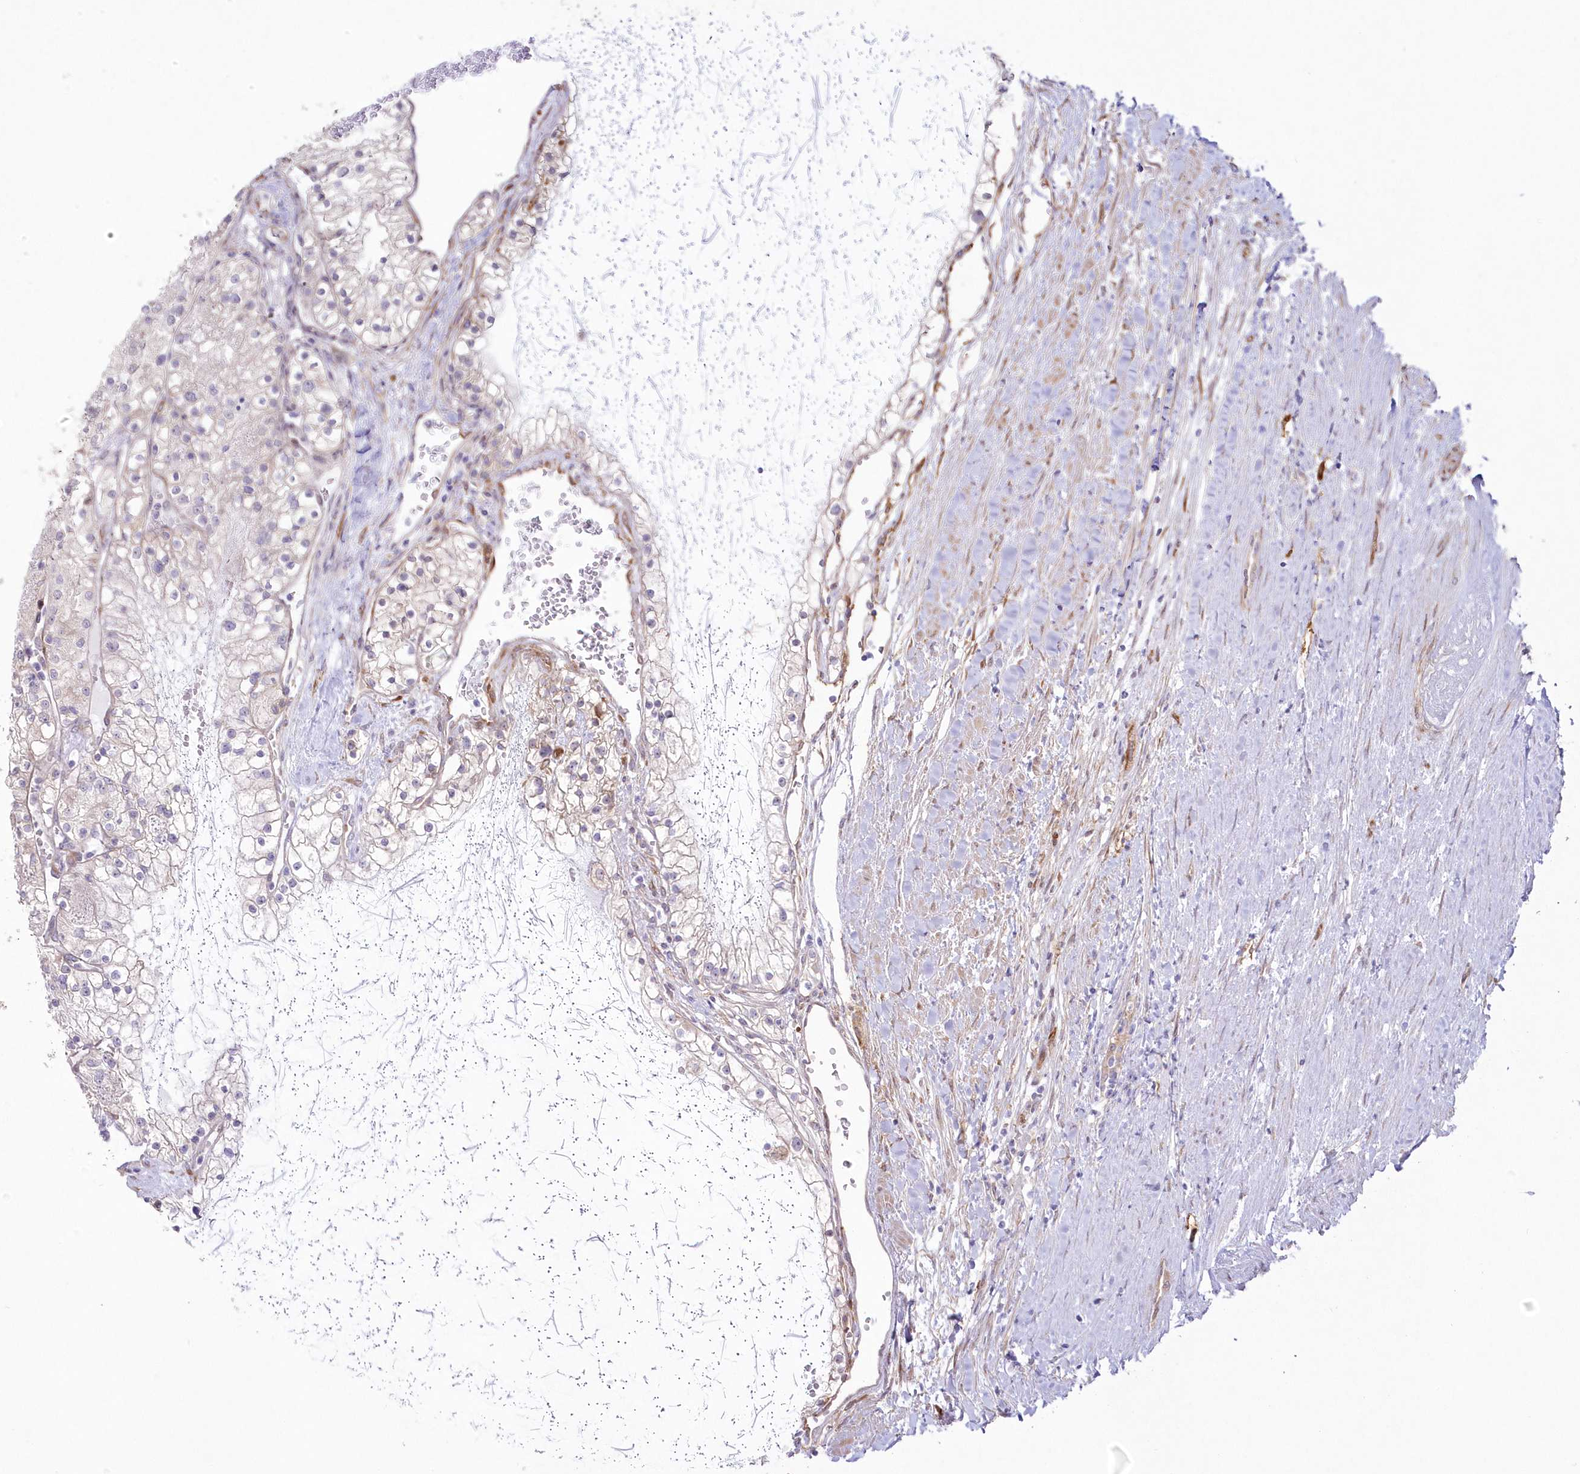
{"staining": {"intensity": "negative", "quantity": "none", "location": "none"}, "tissue": "renal cancer", "cell_type": "Tumor cells", "image_type": "cancer", "snomed": [{"axis": "morphology", "description": "Normal tissue, NOS"}, {"axis": "morphology", "description": "Adenocarcinoma, NOS"}, {"axis": "topography", "description": "Kidney"}], "caption": "The immunohistochemistry image has no significant staining in tumor cells of renal adenocarcinoma tissue.", "gene": "SH3PXD2B", "patient": {"sex": "male", "age": 68}}